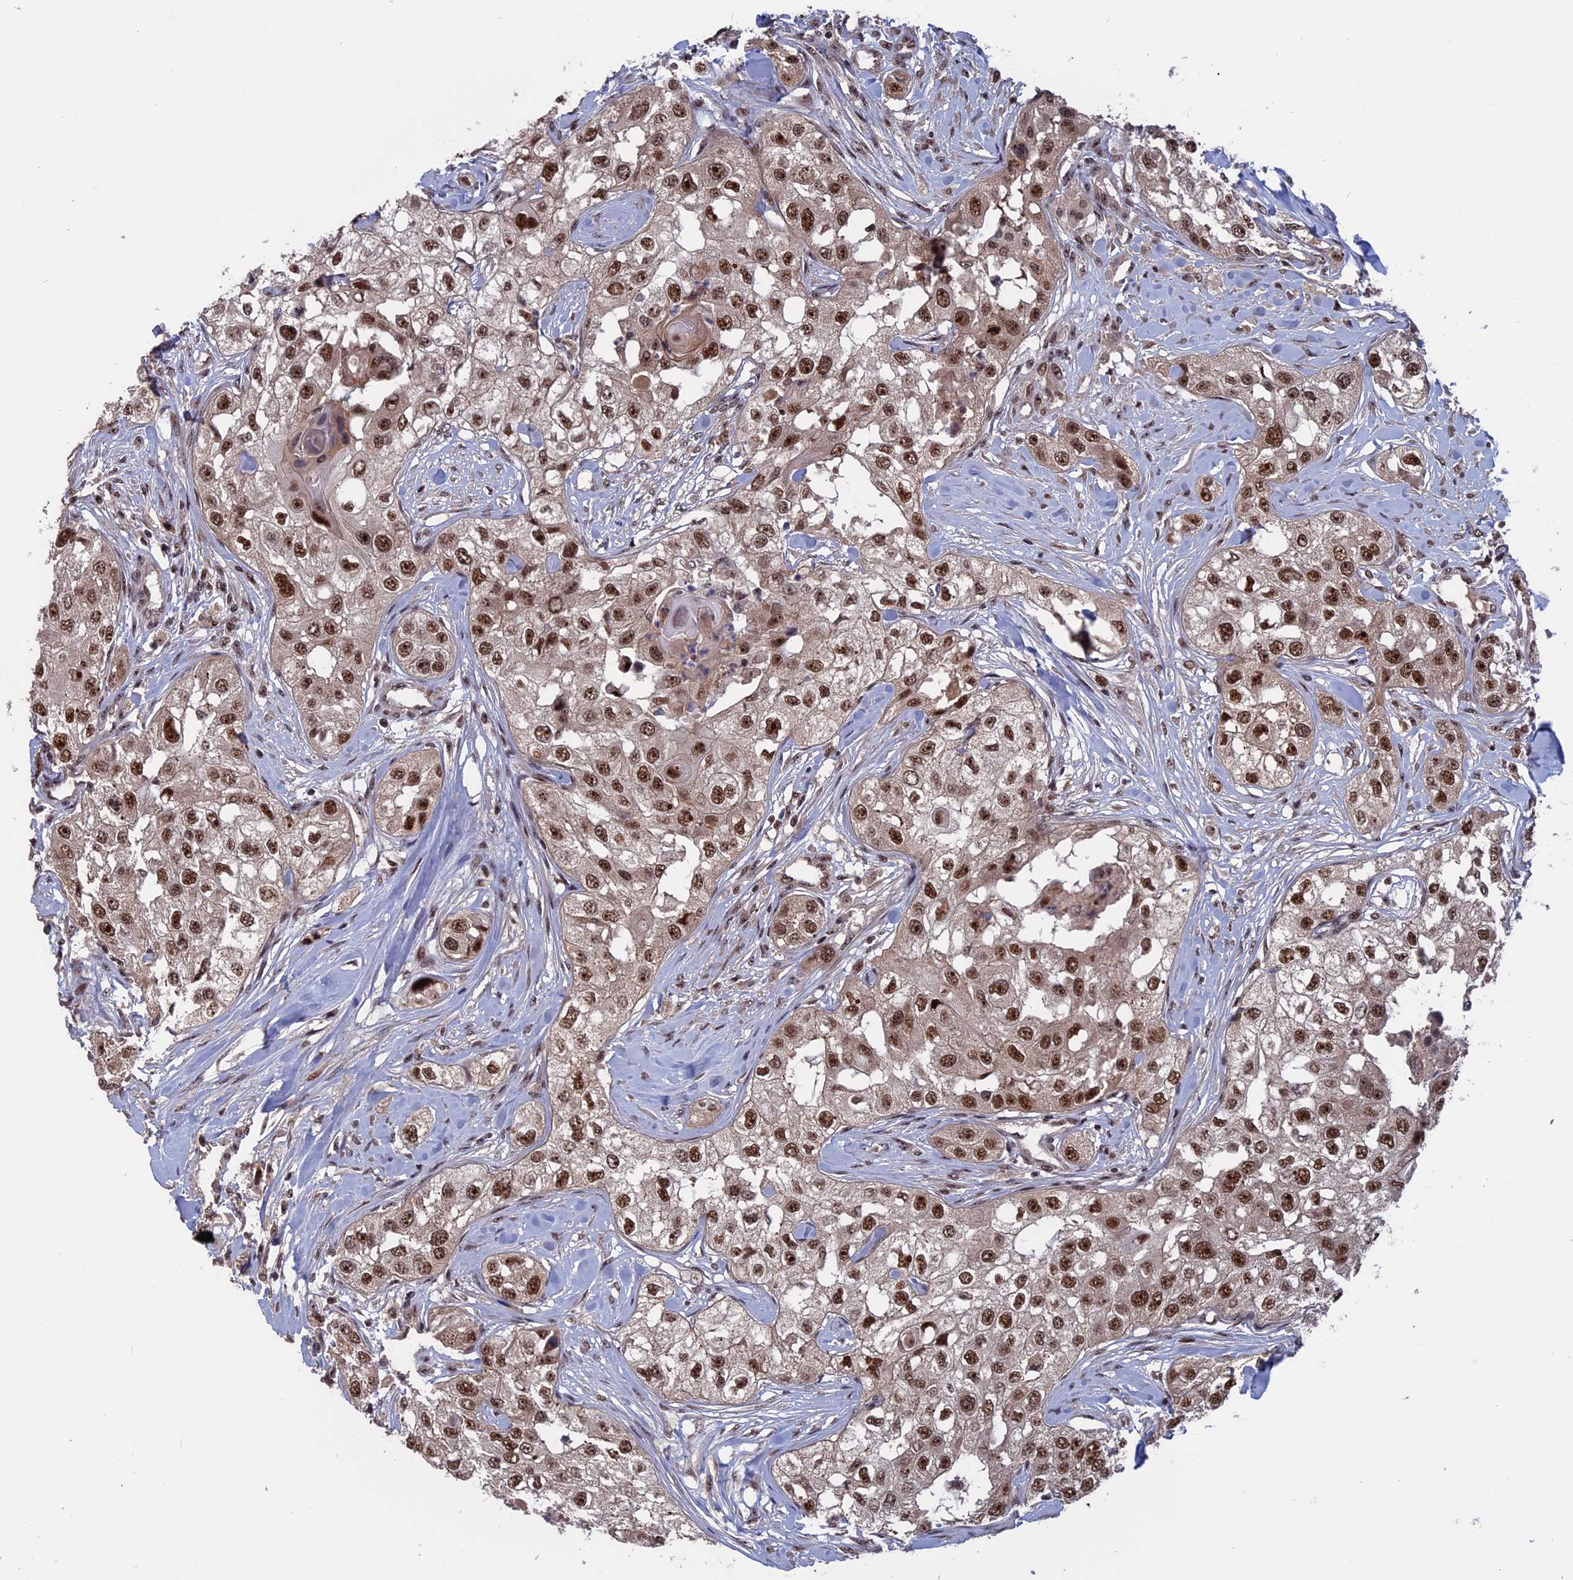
{"staining": {"intensity": "moderate", "quantity": ">75%", "location": "nuclear"}, "tissue": "head and neck cancer", "cell_type": "Tumor cells", "image_type": "cancer", "snomed": [{"axis": "morphology", "description": "Normal tissue, NOS"}, {"axis": "morphology", "description": "Squamous cell carcinoma, NOS"}, {"axis": "topography", "description": "Skeletal muscle"}, {"axis": "topography", "description": "Head-Neck"}], "caption": "Protein expression by immunohistochemistry exhibits moderate nuclear expression in about >75% of tumor cells in head and neck squamous cell carcinoma.", "gene": "CACTIN", "patient": {"sex": "male", "age": 51}}